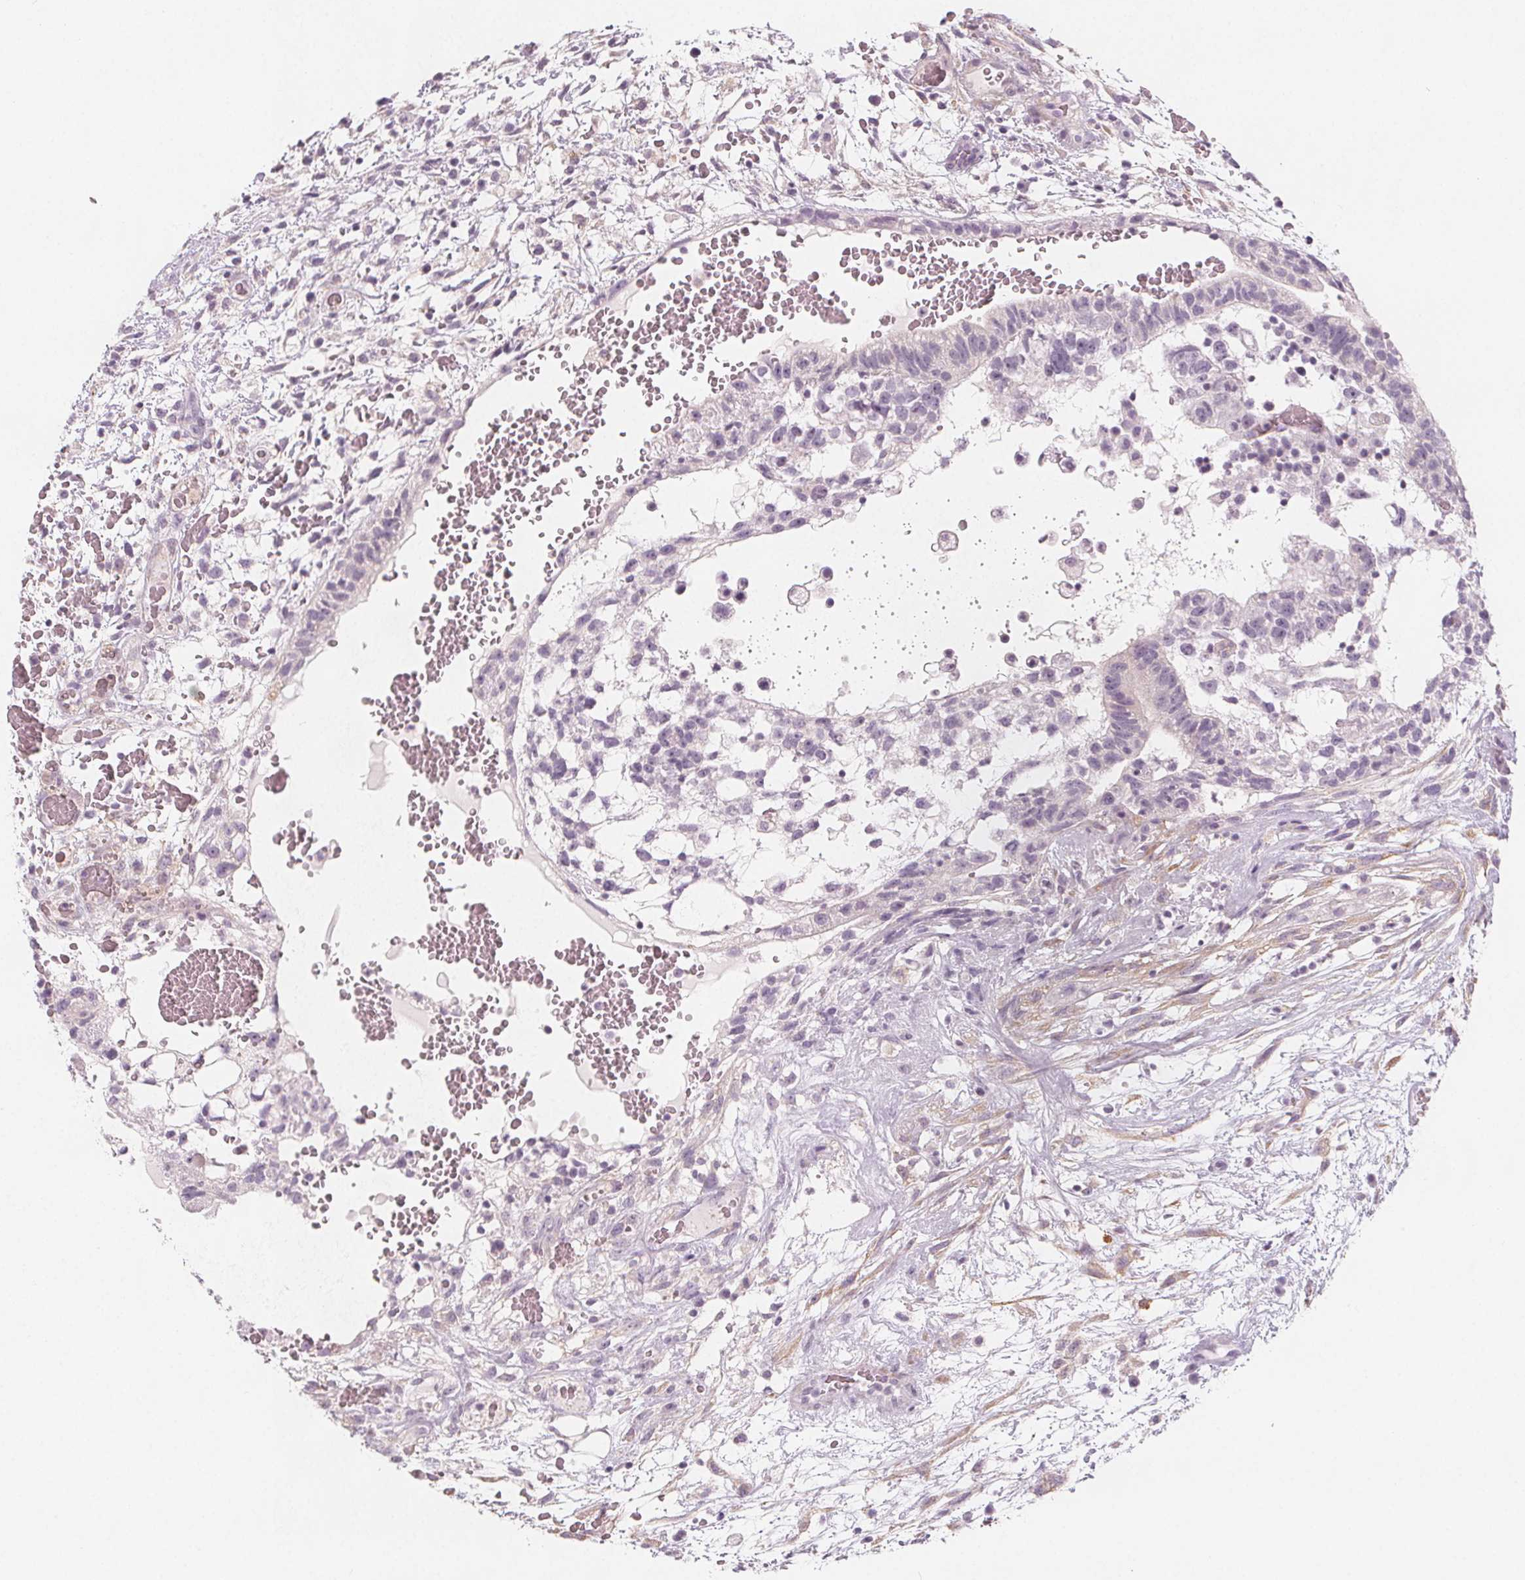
{"staining": {"intensity": "negative", "quantity": "none", "location": "none"}, "tissue": "testis cancer", "cell_type": "Tumor cells", "image_type": "cancer", "snomed": [{"axis": "morphology", "description": "Normal tissue, NOS"}, {"axis": "morphology", "description": "Carcinoma, Embryonal, NOS"}, {"axis": "topography", "description": "Testis"}], "caption": "A high-resolution image shows immunohistochemistry staining of testis cancer (embryonal carcinoma), which displays no significant expression in tumor cells.", "gene": "MAP1A", "patient": {"sex": "male", "age": 32}}